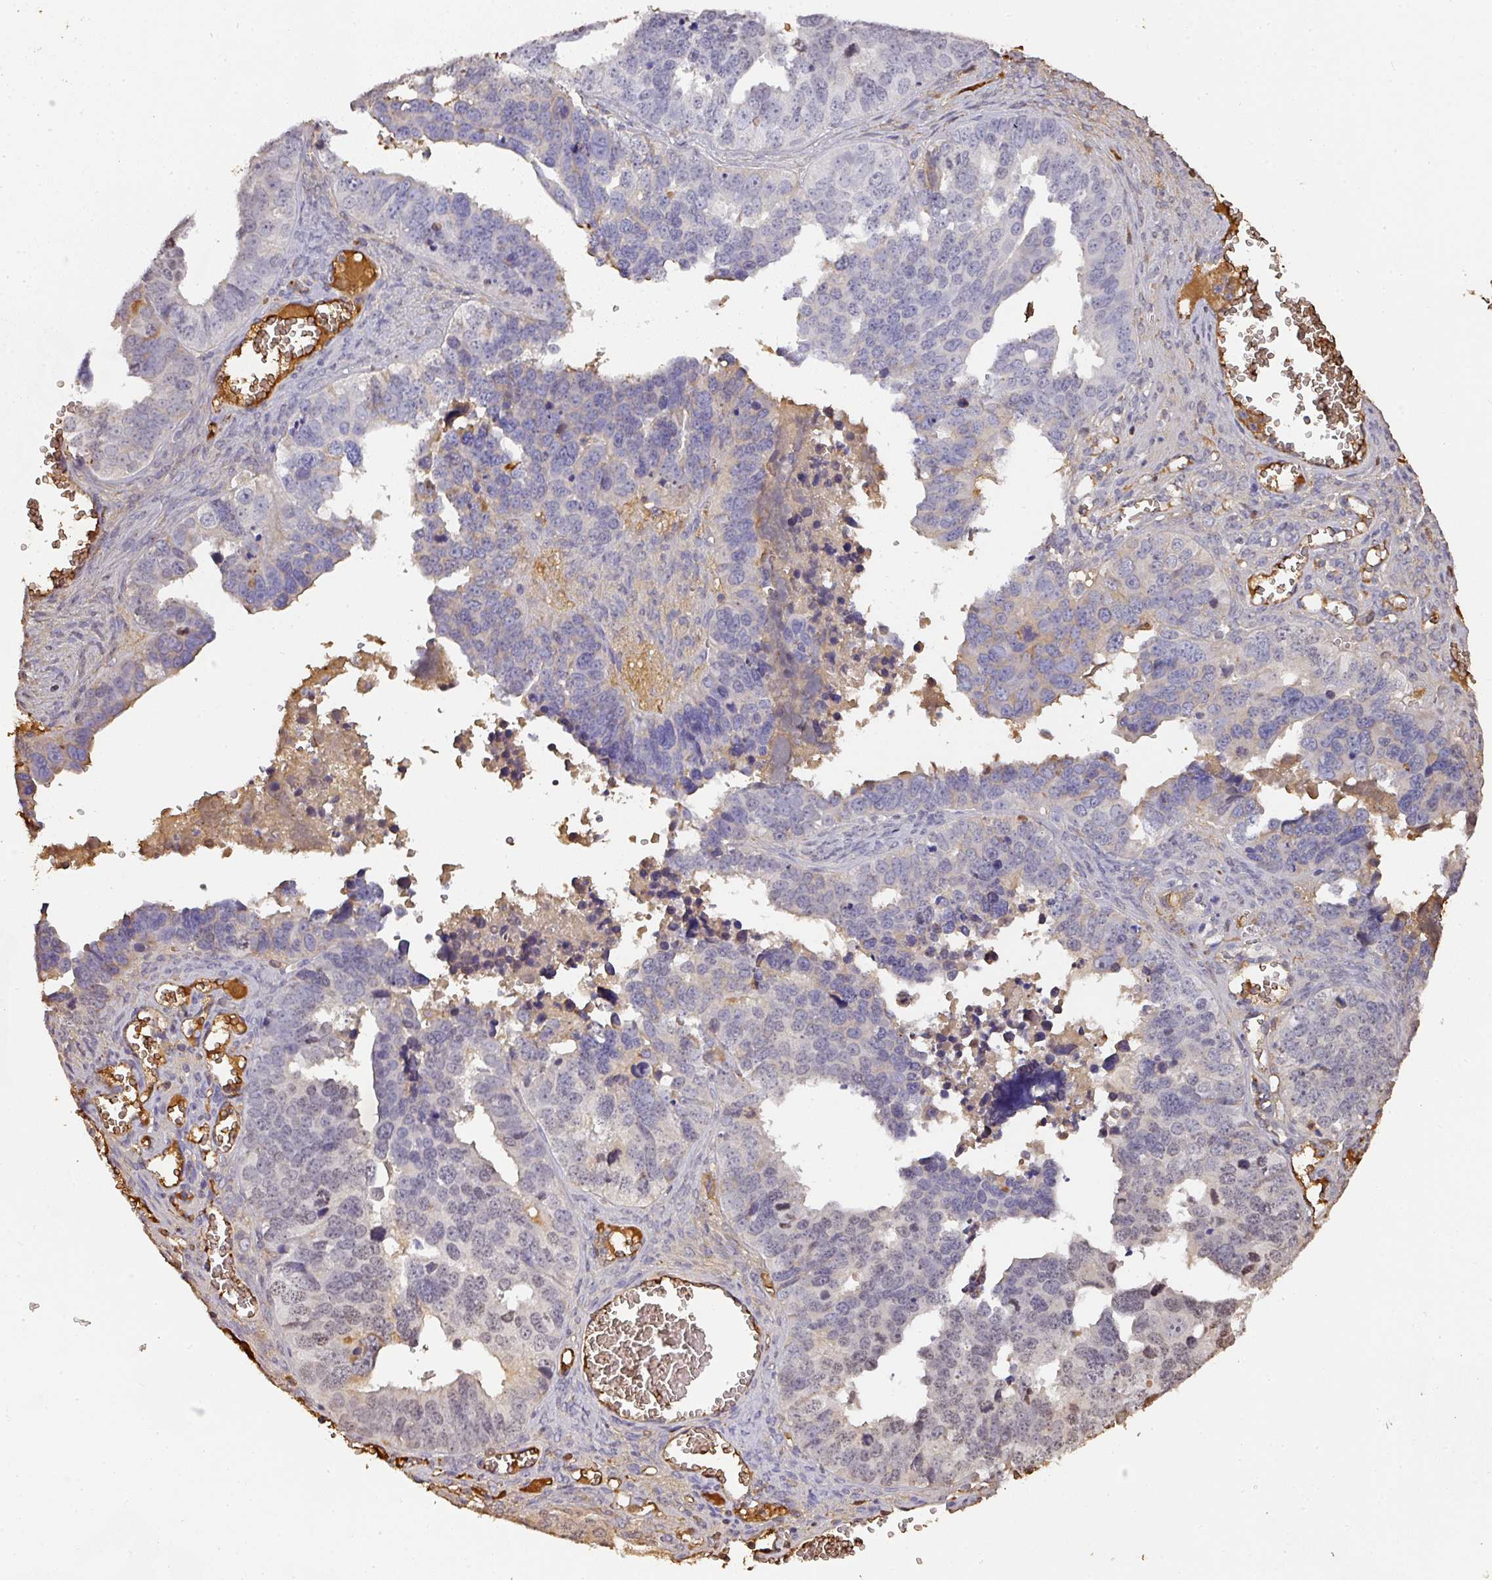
{"staining": {"intensity": "negative", "quantity": "none", "location": "none"}, "tissue": "ovarian cancer", "cell_type": "Tumor cells", "image_type": "cancer", "snomed": [{"axis": "morphology", "description": "Cystadenocarcinoma, serous, NOS"}, {"axis": "topography", "description": "Ovary"}], "caption": "Ovarian cancer stained for a protein using immunohistochemistry (IHC) reveals no expression tumor cells.", "gene": "ALB", "patient": {"sex": "female", "age": 76}}